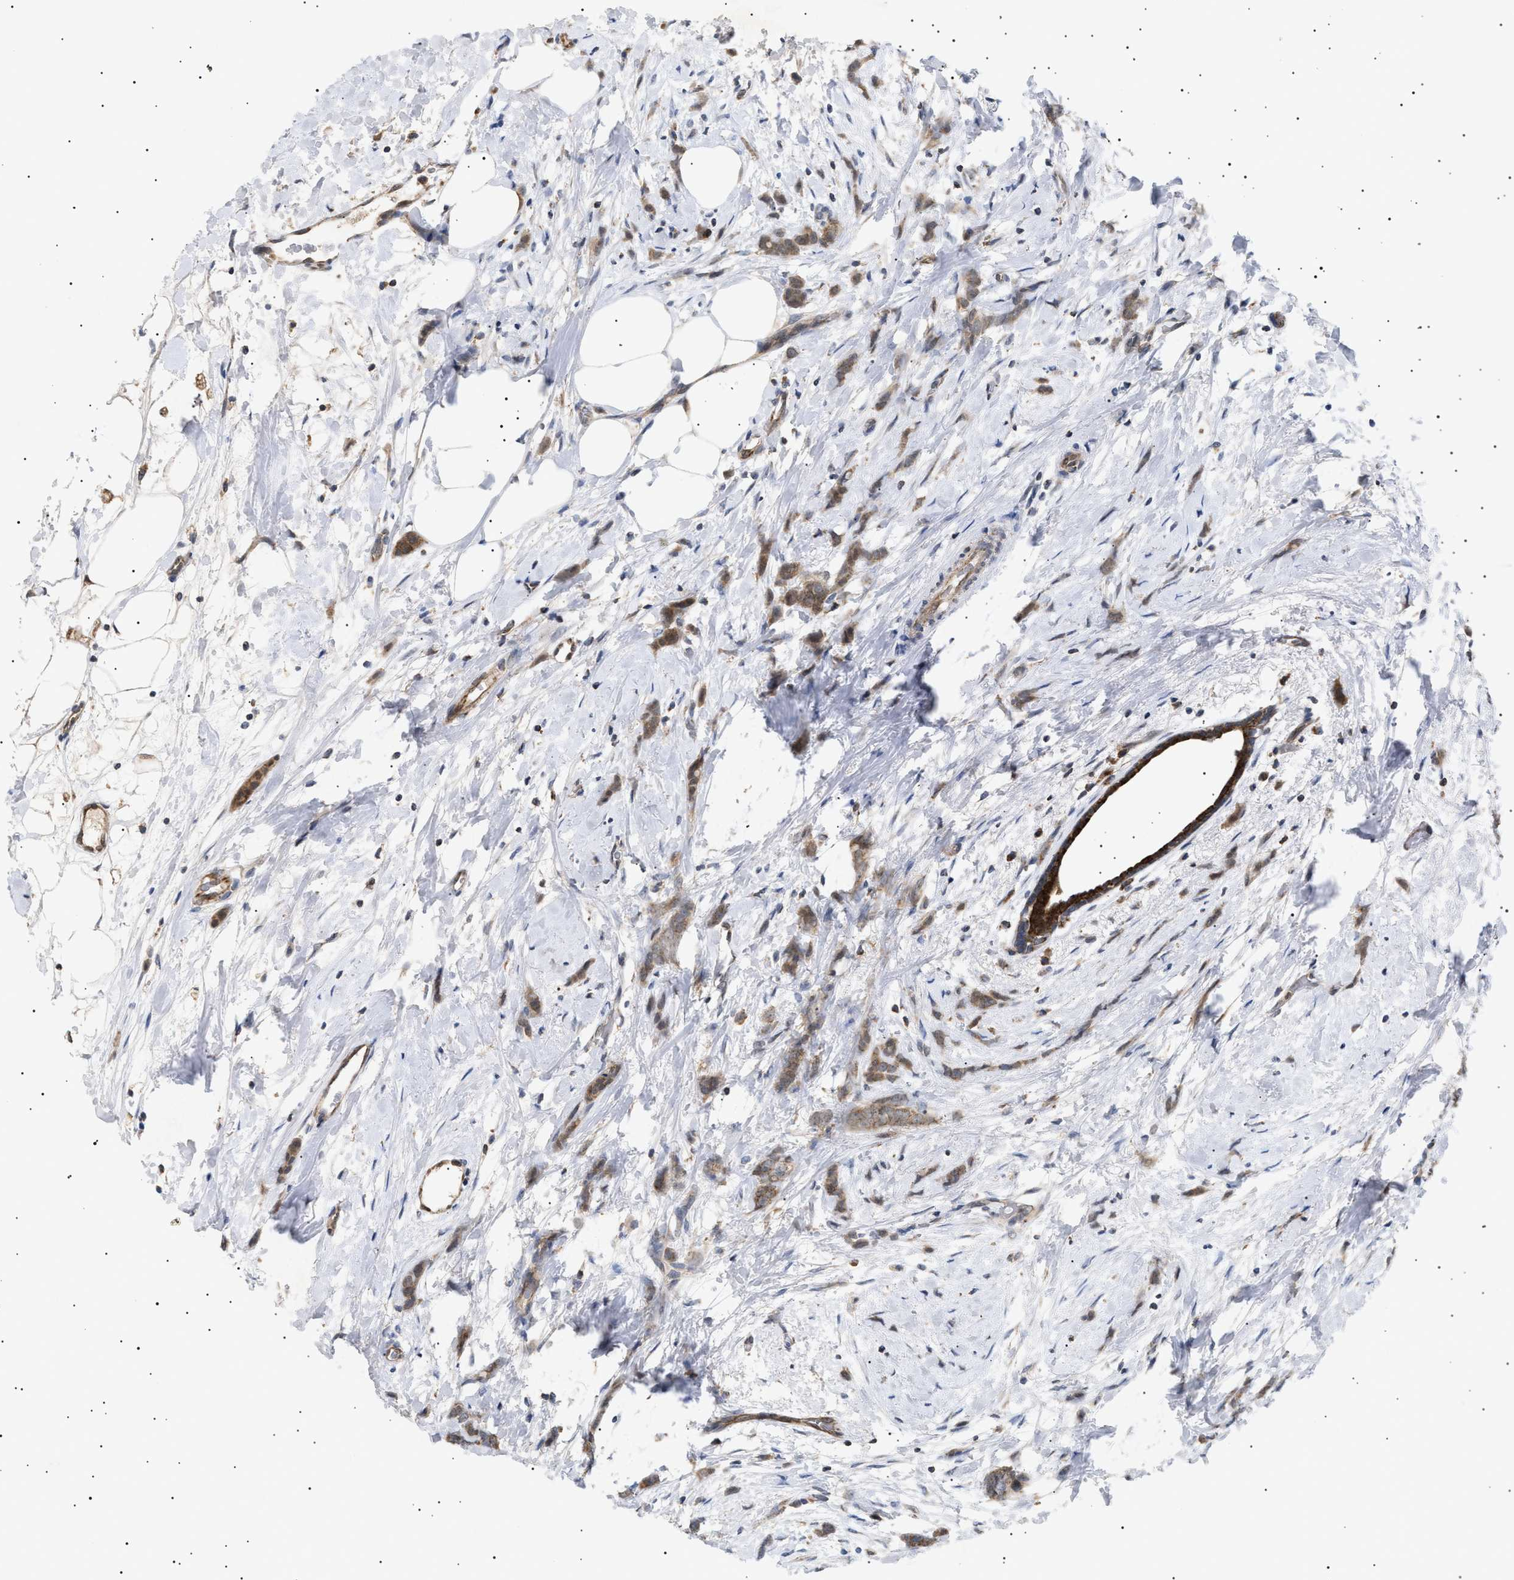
{"staining": {"intensity": "moderate", "quantity": ">75%", "location": "cytoplasmic/membranous"}, "tissue": "breast cancer", "cell_type": "Tumor cells", "image_type": "cancer", "snomed": [{"axis": "morphology", "description": "Lobular carcinoma, in situ"}, {"axis": "morphology", "description": "Lobular carcinoma"}, {"axis": "topography", "description": "Breast"}], "caption": "Breast cancer stained with a brown dye demonstrates moderate cytoplasmic/membranous positive positivity in approximately >75% of tumor cells.", "gene": "SIRT5", "patient": {"sex": "female", "age": 41}}